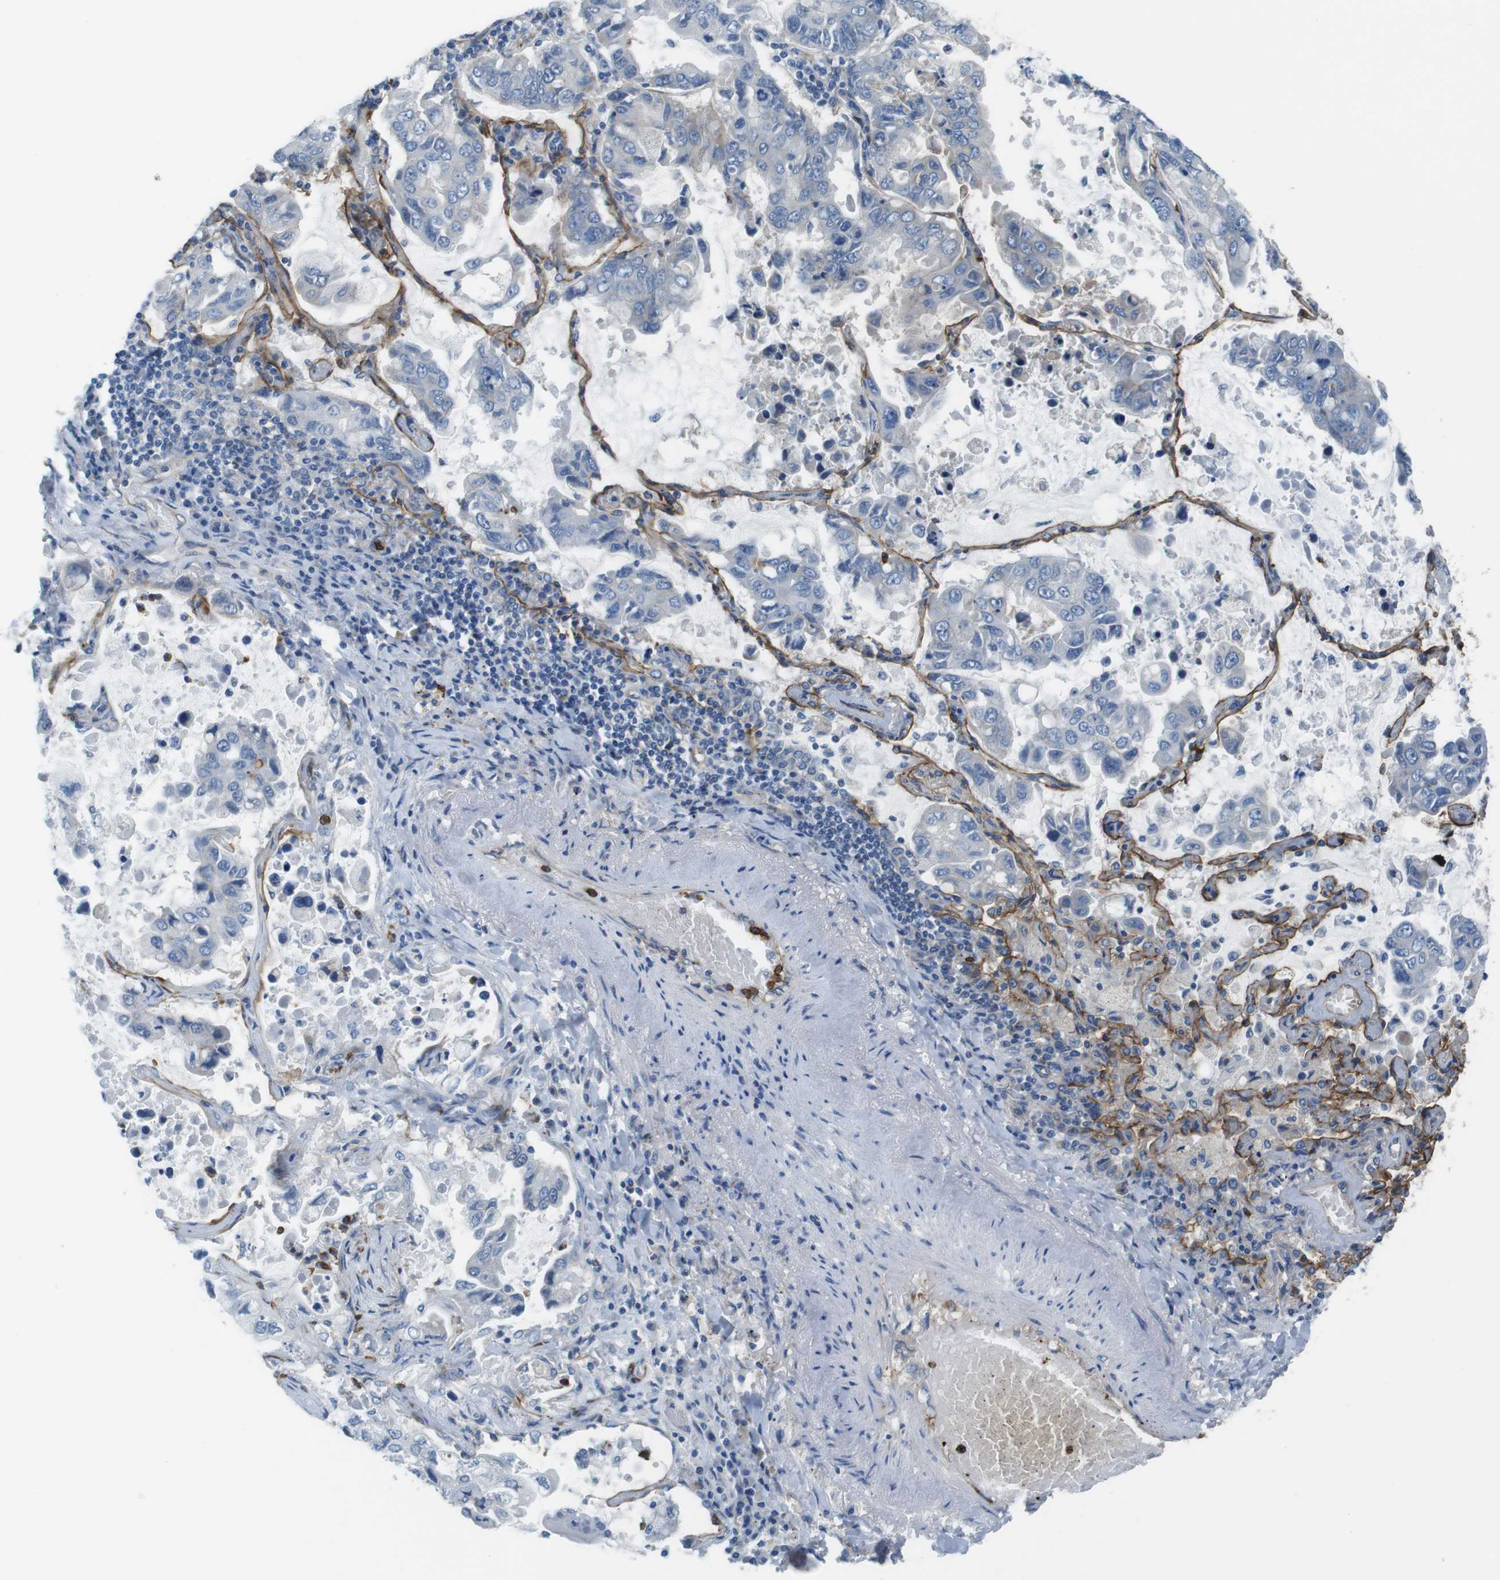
{"staining": {"intensity": "negative", "quantity": "none", "location": "none"}, "tissue": "lung cancer", "cell_type": "Tumor cells", "image_type": "cancer", "snomed": [{"axis": "morphology", "description": "Adenocarcinoma, NOS"}, {"axis": "topography", "description": "Lung"}], "caption": "High power microscopy micrograph of an IHC photomicrograph of lung cancer (adenocarcinoma), revealing no significant staining in tumor cells.", "gene": "EMP2", "patient": {"sex": "male", "age": 64}}